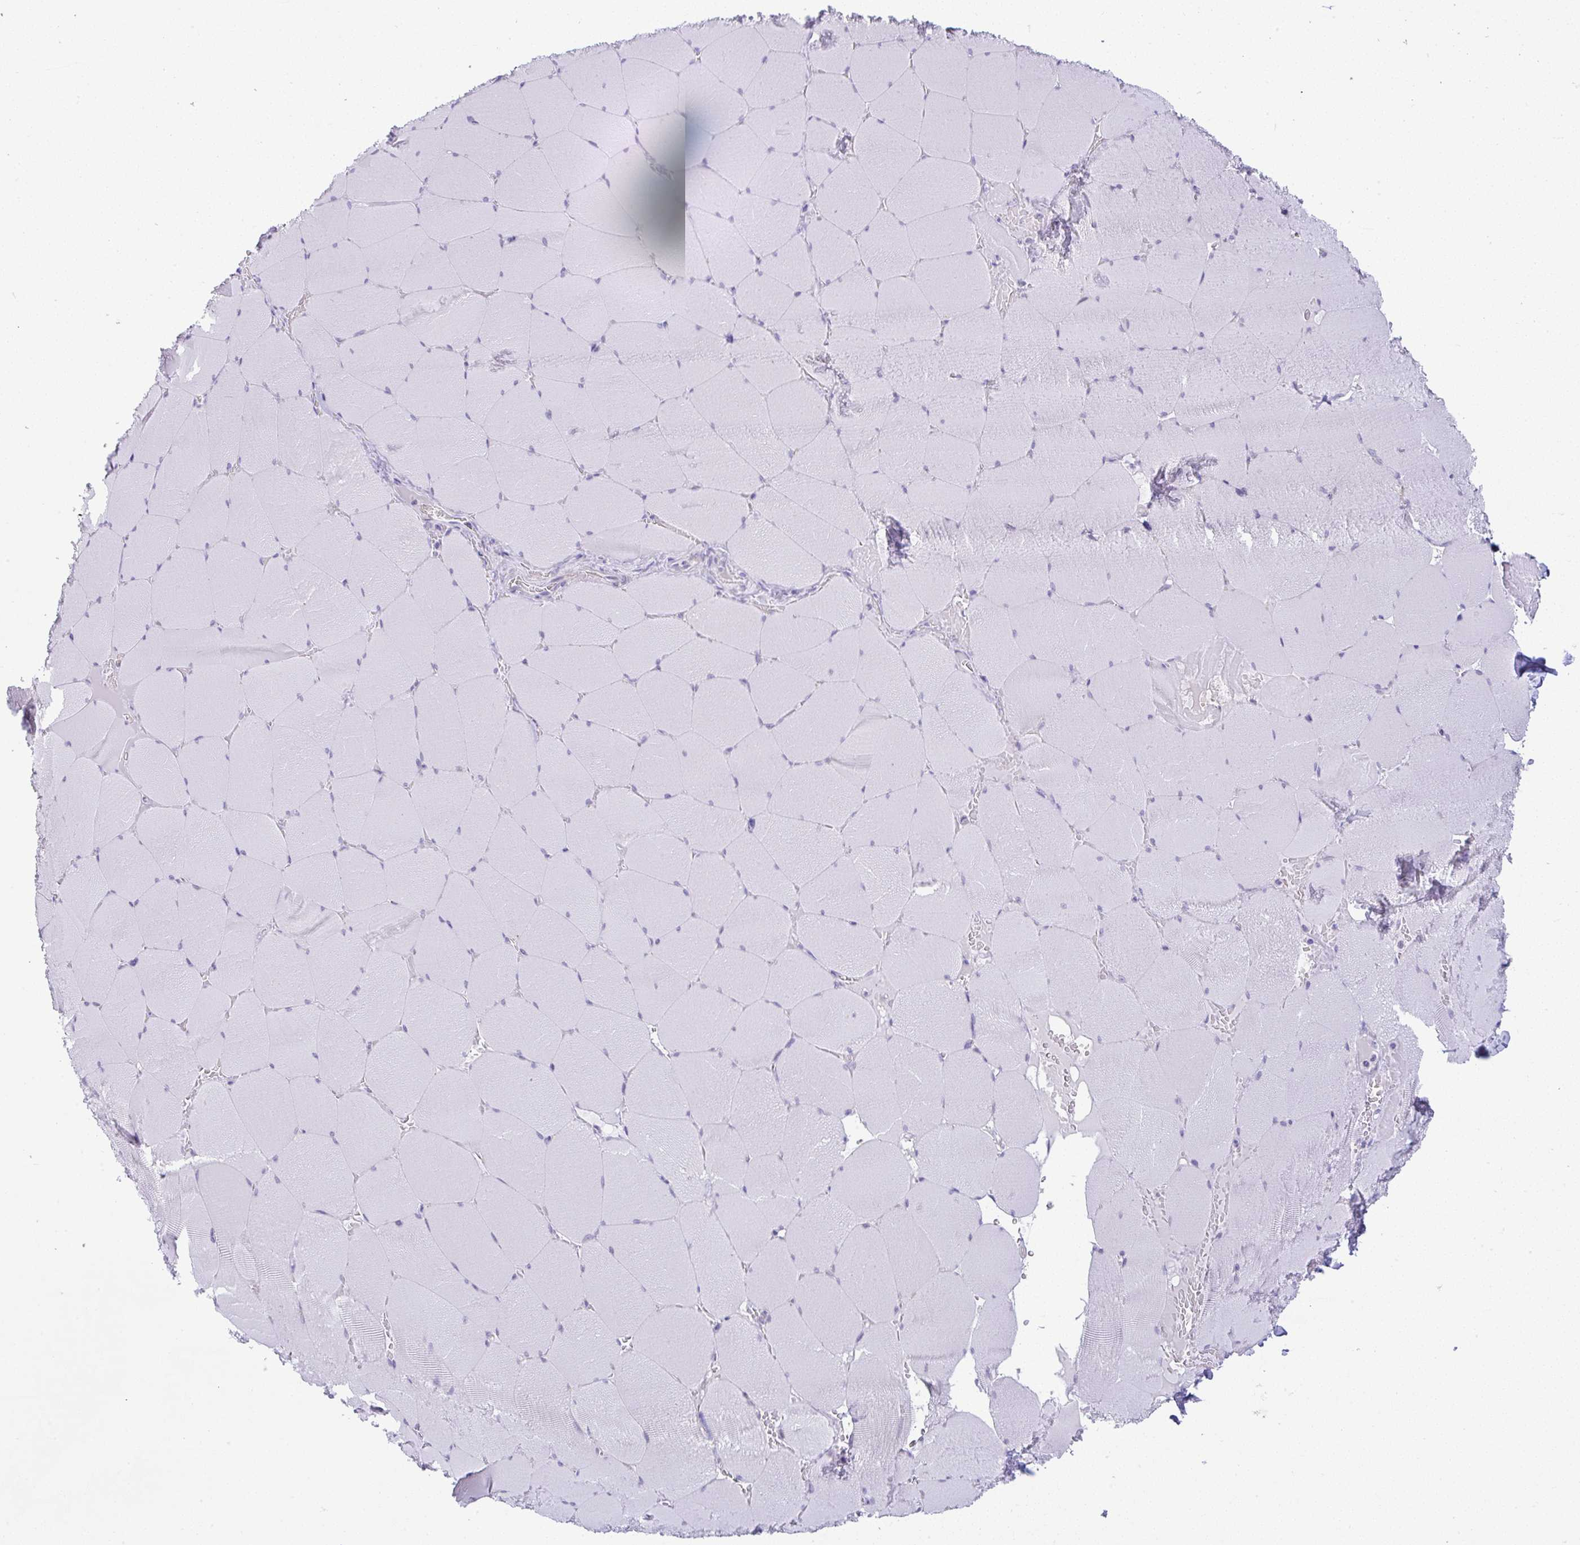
{"staining": {"intensity": "negative", "quantity": "none", "location": "none"}, "tissue": "skeletal muscle", "cell_type": "Myocytes", "image_type": "normal", "snomed": [{"axis": "morphology", "description": "Normal tissue, NOS"}, {"axis": "topography", "description": "Skeletal muscle"}, {"axis": "topography", "description": "Head-Neck"}], "caption": "Immunohistochemistry (IHC) of unremarkable skeletal muscle reveals no expression in myocytes.", "gene": "FAM177A1", "patient": {"sex": "male", "age": 66}}